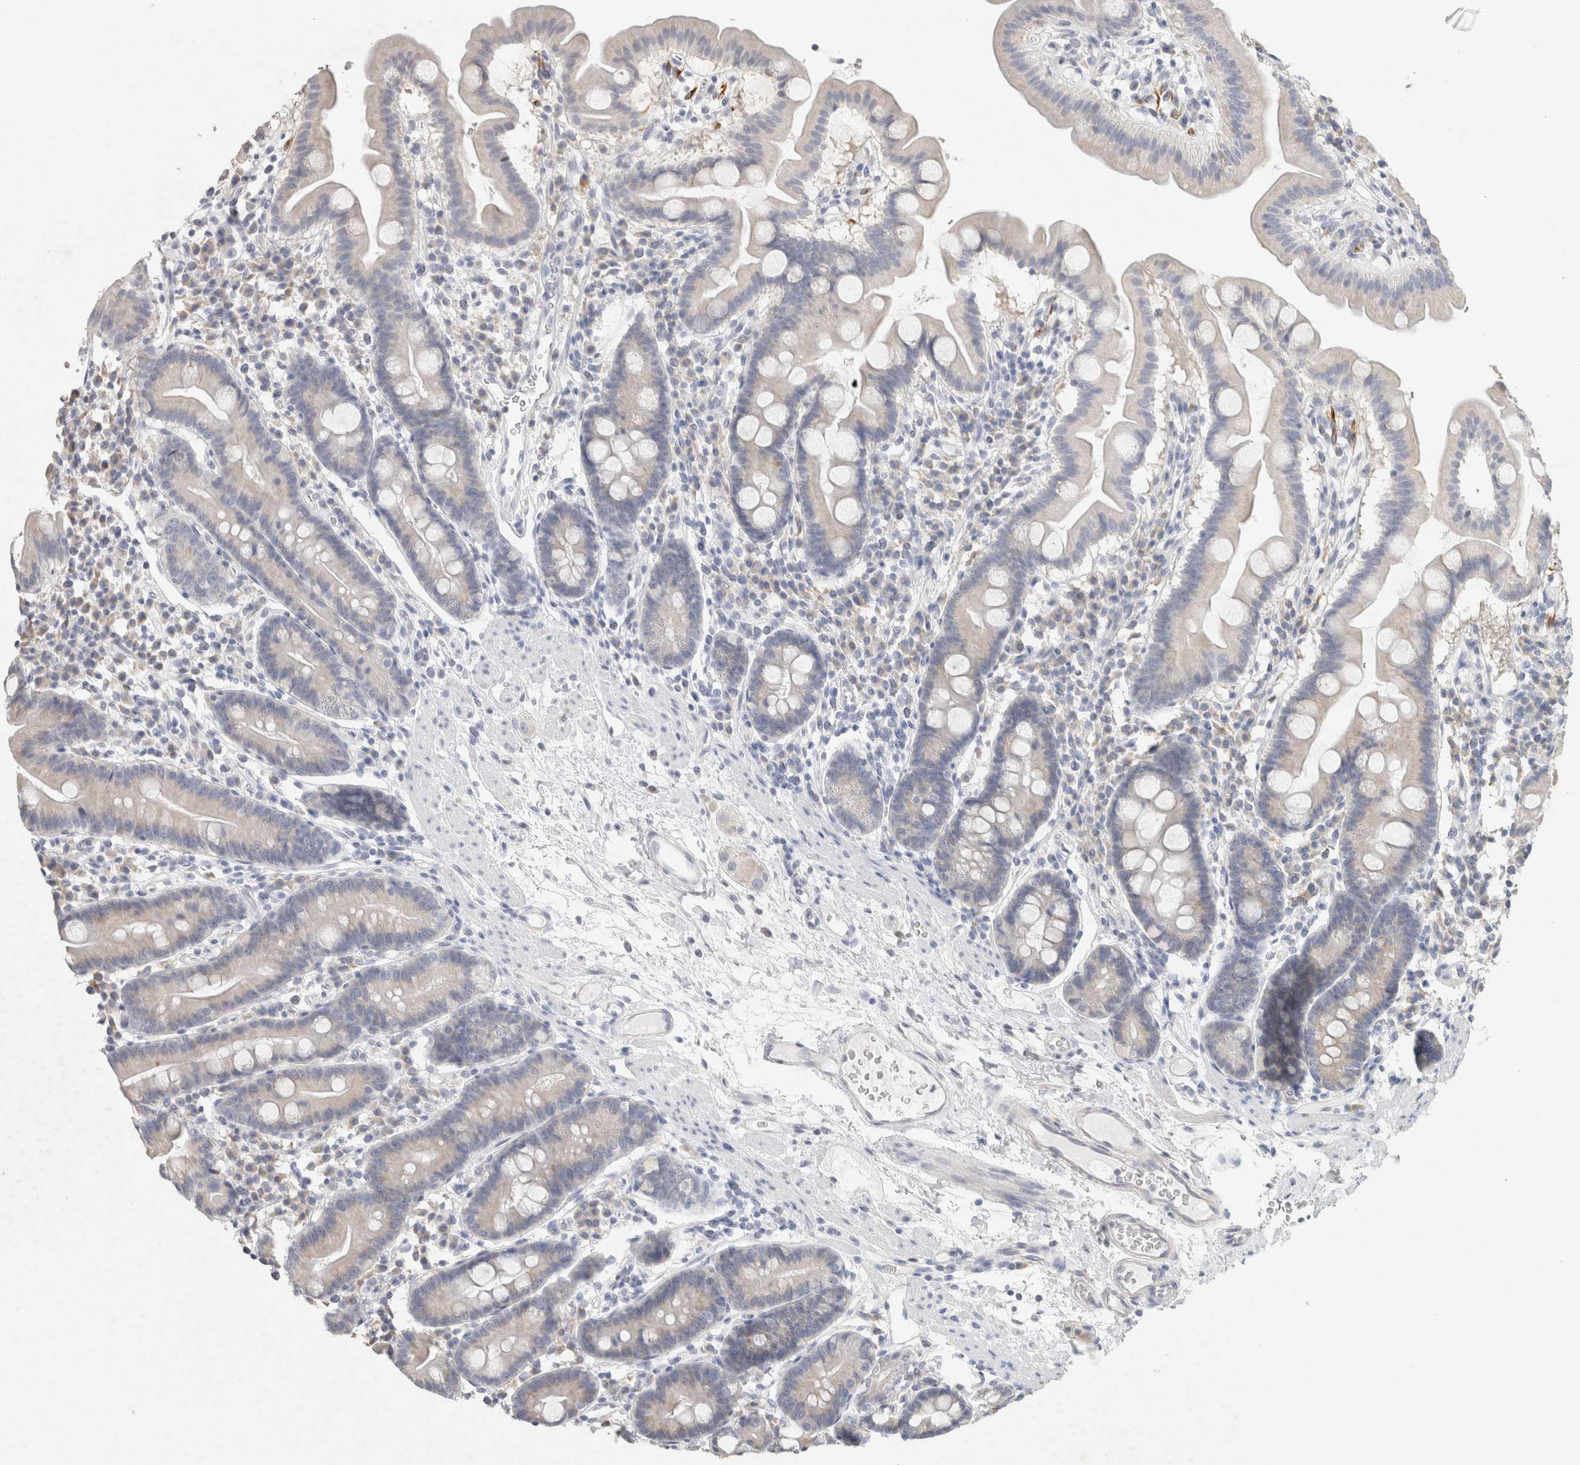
{"staining": {"intensity": "negative", "quantity": "none", "location": "none"}, "tissue": "duodenum", "cell_type": "Glandular cells", "image_type": "normal", "snomed": [{"axis": "morphology", "description": "Normal tissue, NOS"}, {"axis": "topography", "description": "Duodenum"}], "caption": "Immunohistochemistry image of unremarkable human duodenum stained for a protein (brown), which displays no expression in glandular cells.", "gene": "NEFM", "patient": {"sex": "male", "age": 50}}